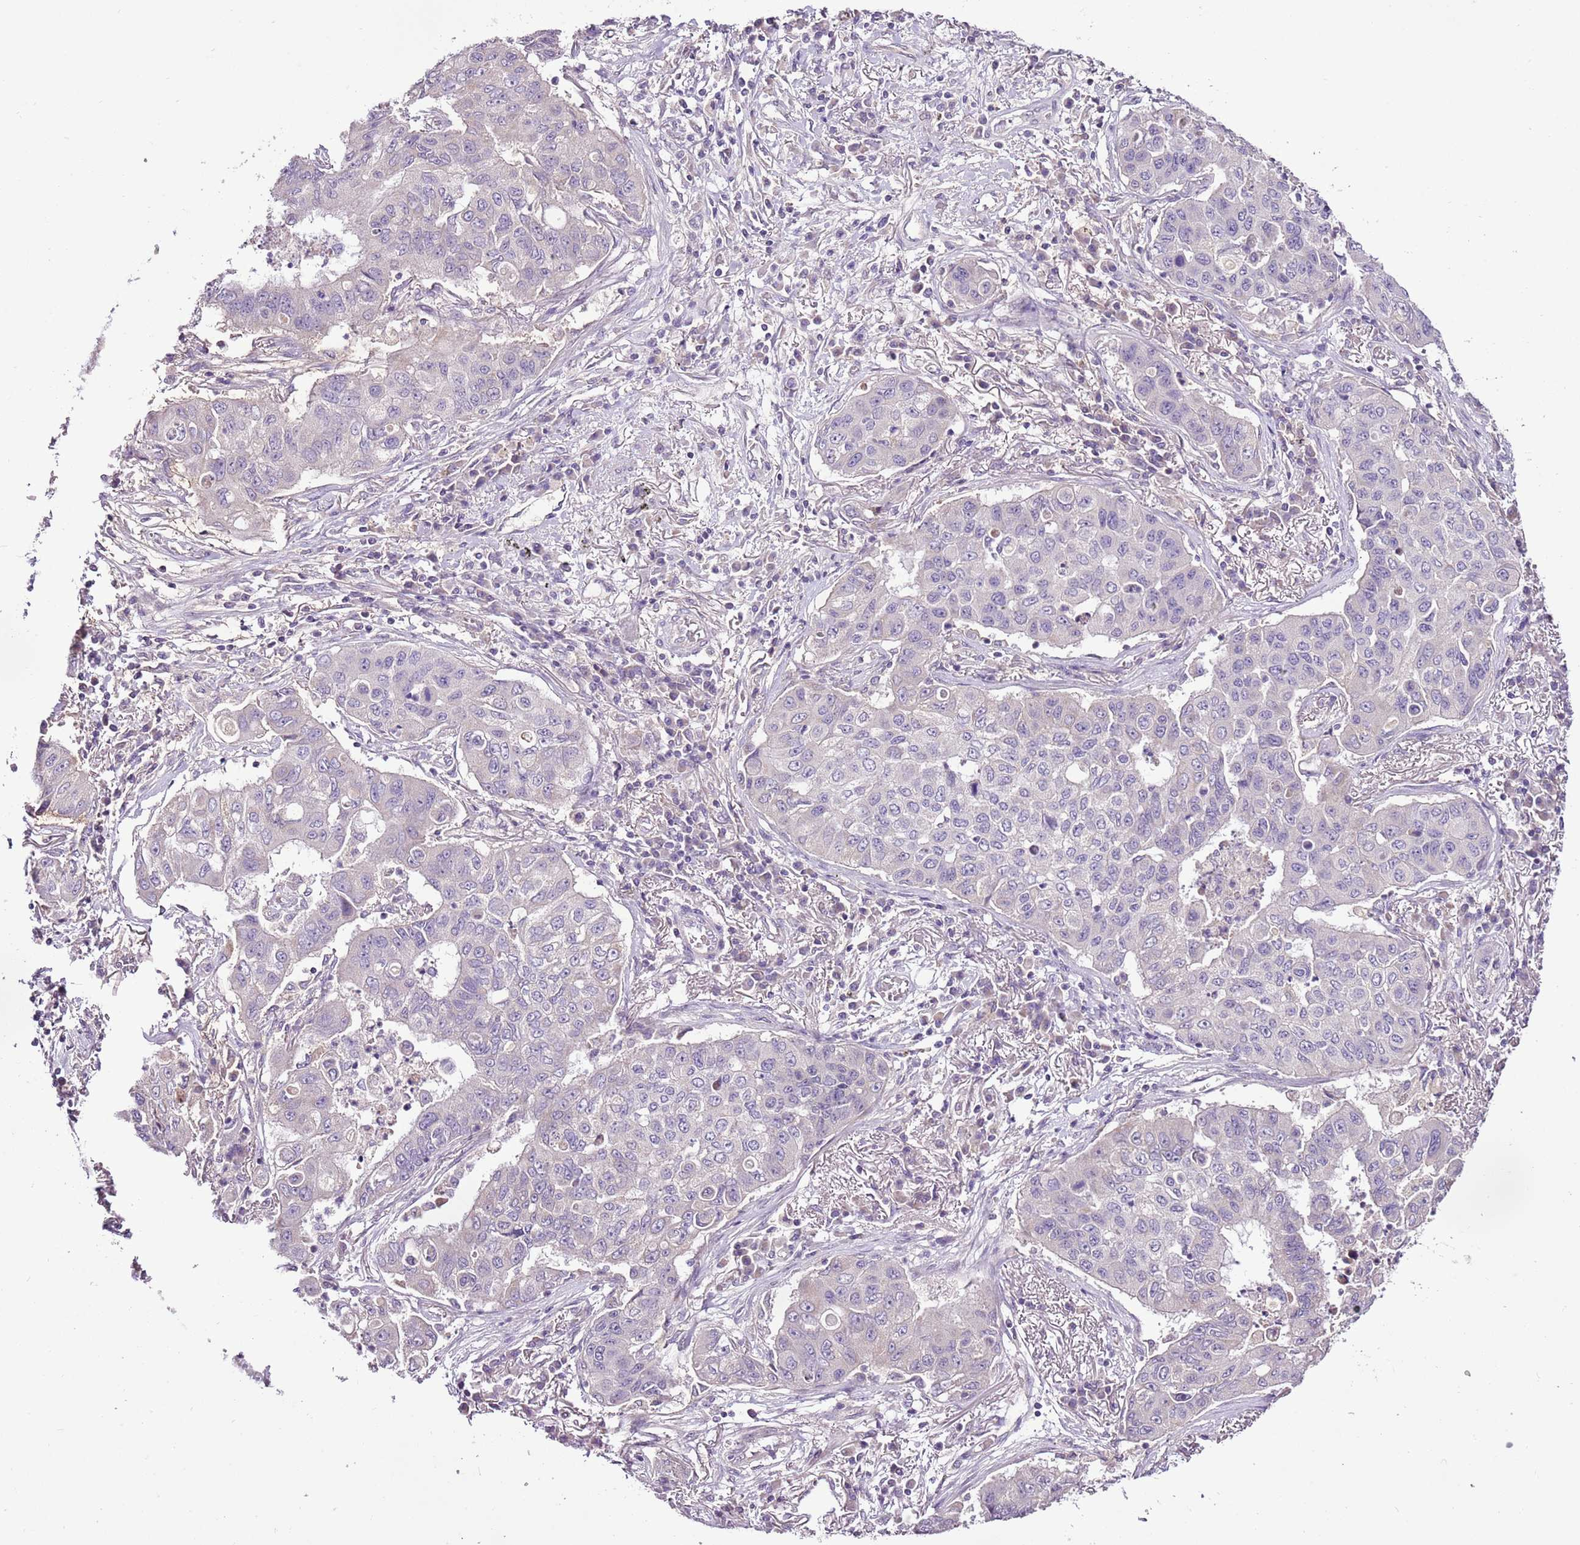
{"staining": {"intensity": "negative", "quantity": "none", "location": "none"}, "tissue": "lung cancer", "cell_type": "Tumor cells", "image_type": "cancer", "snomed": [{"axis": "morphology", "description": "Squamous cell carcinoma, NOS"}, {"axis": "topography", "description": "Lung"}], "caption": "Tumor cells show no significant staining in lung squamous cell carcinoma.", "gene": "CMKLR1", "patient": {"sex": "male", "age": 74}}